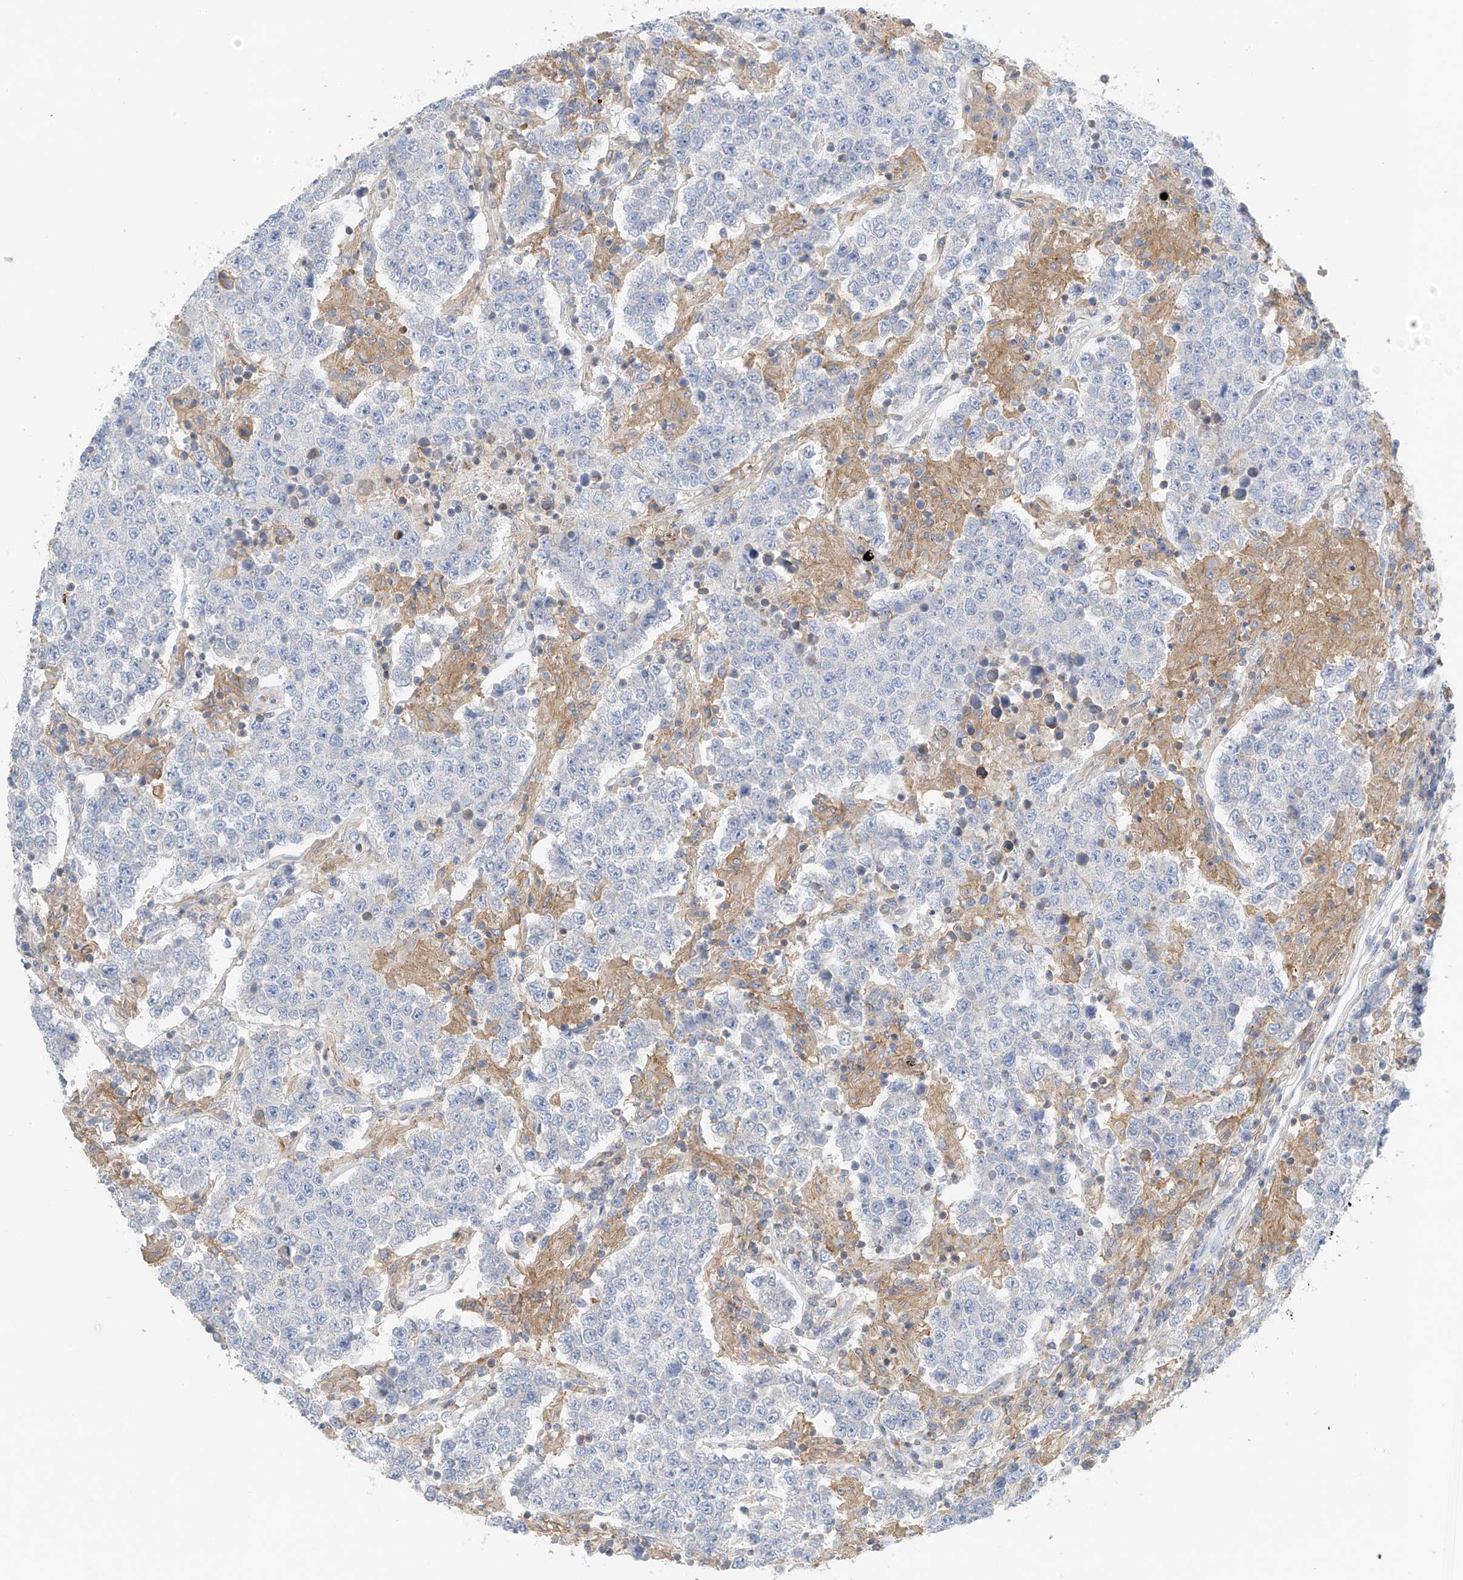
{"staining": {"intensity": "negative", "quantity": "none", "location": "none"}, "tissue": "testis cancer", "cell_type": "Tumor cells", "image_type": "cancer", "snomed": [{"axis": "morphology", "description": "Normal tissue, NOS"}, {"axis": "morphology", "description": "Urothelial carcinoma, High grade"}, {"axis": "morphology", "description": "Seminoma, NOS"}, {"axis": "morphology", "description": "Carcinoma, Embryonal, NOS"}, {"axis": "topography", "description": "Urinary bladder"}, {"axis": "topography", "description": "Testis"}], "caption": "Image shows no significant protein staining in tumor cells of testis cancer. Brightfield microscopy of immunohistochemistry stained with DAB (3,3'-diaminobenzidine) (brown) and hematoxylin (blue), captured at high magnification.", "gene": "NALCN", "patient": {"sex": "male", "age": 41}}